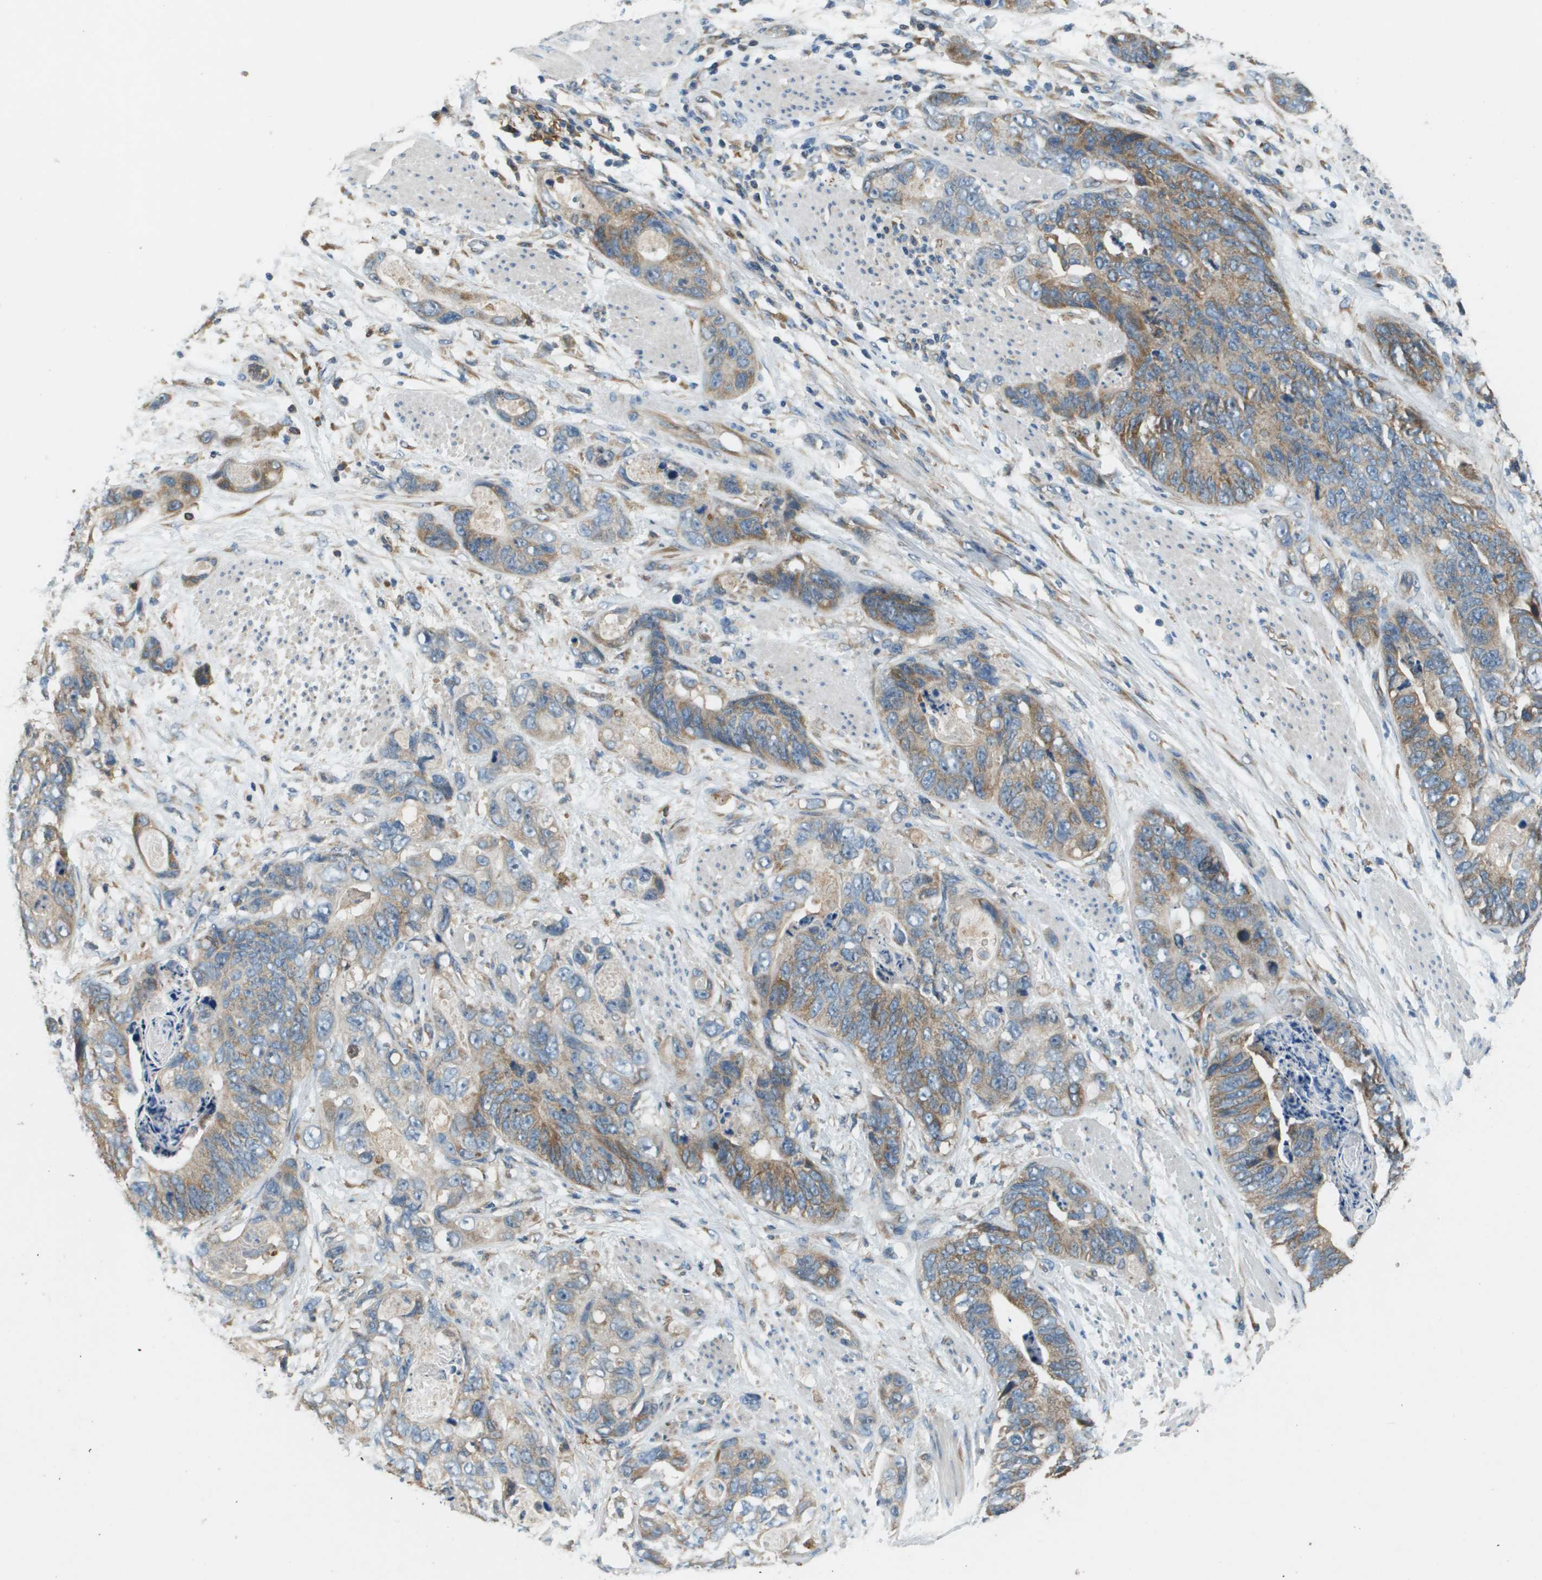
{"staining": {"intensity": "moderate", "quantity": "25%-75%", "location": "cytoplasmic/membranous"}, "tissue": "stomach cancer", "cell_type": "Tumor cells", "image_type": "cancer", "snomed": [{"axis": "morphology", "description": "Adenocarcinoma, NOS"}, {"axis": "topography", "description": "Stomach"}], "caption": "Tumor cells display medium levels of moderate cytoplasmic/membranous positivity in approximately 25%-75% of cells in human stomach cancer. (IHC, brightfield microscopy, high magnification).", "gene": "SAMSN1", "patient": {"sex": "female", "age": 89}}